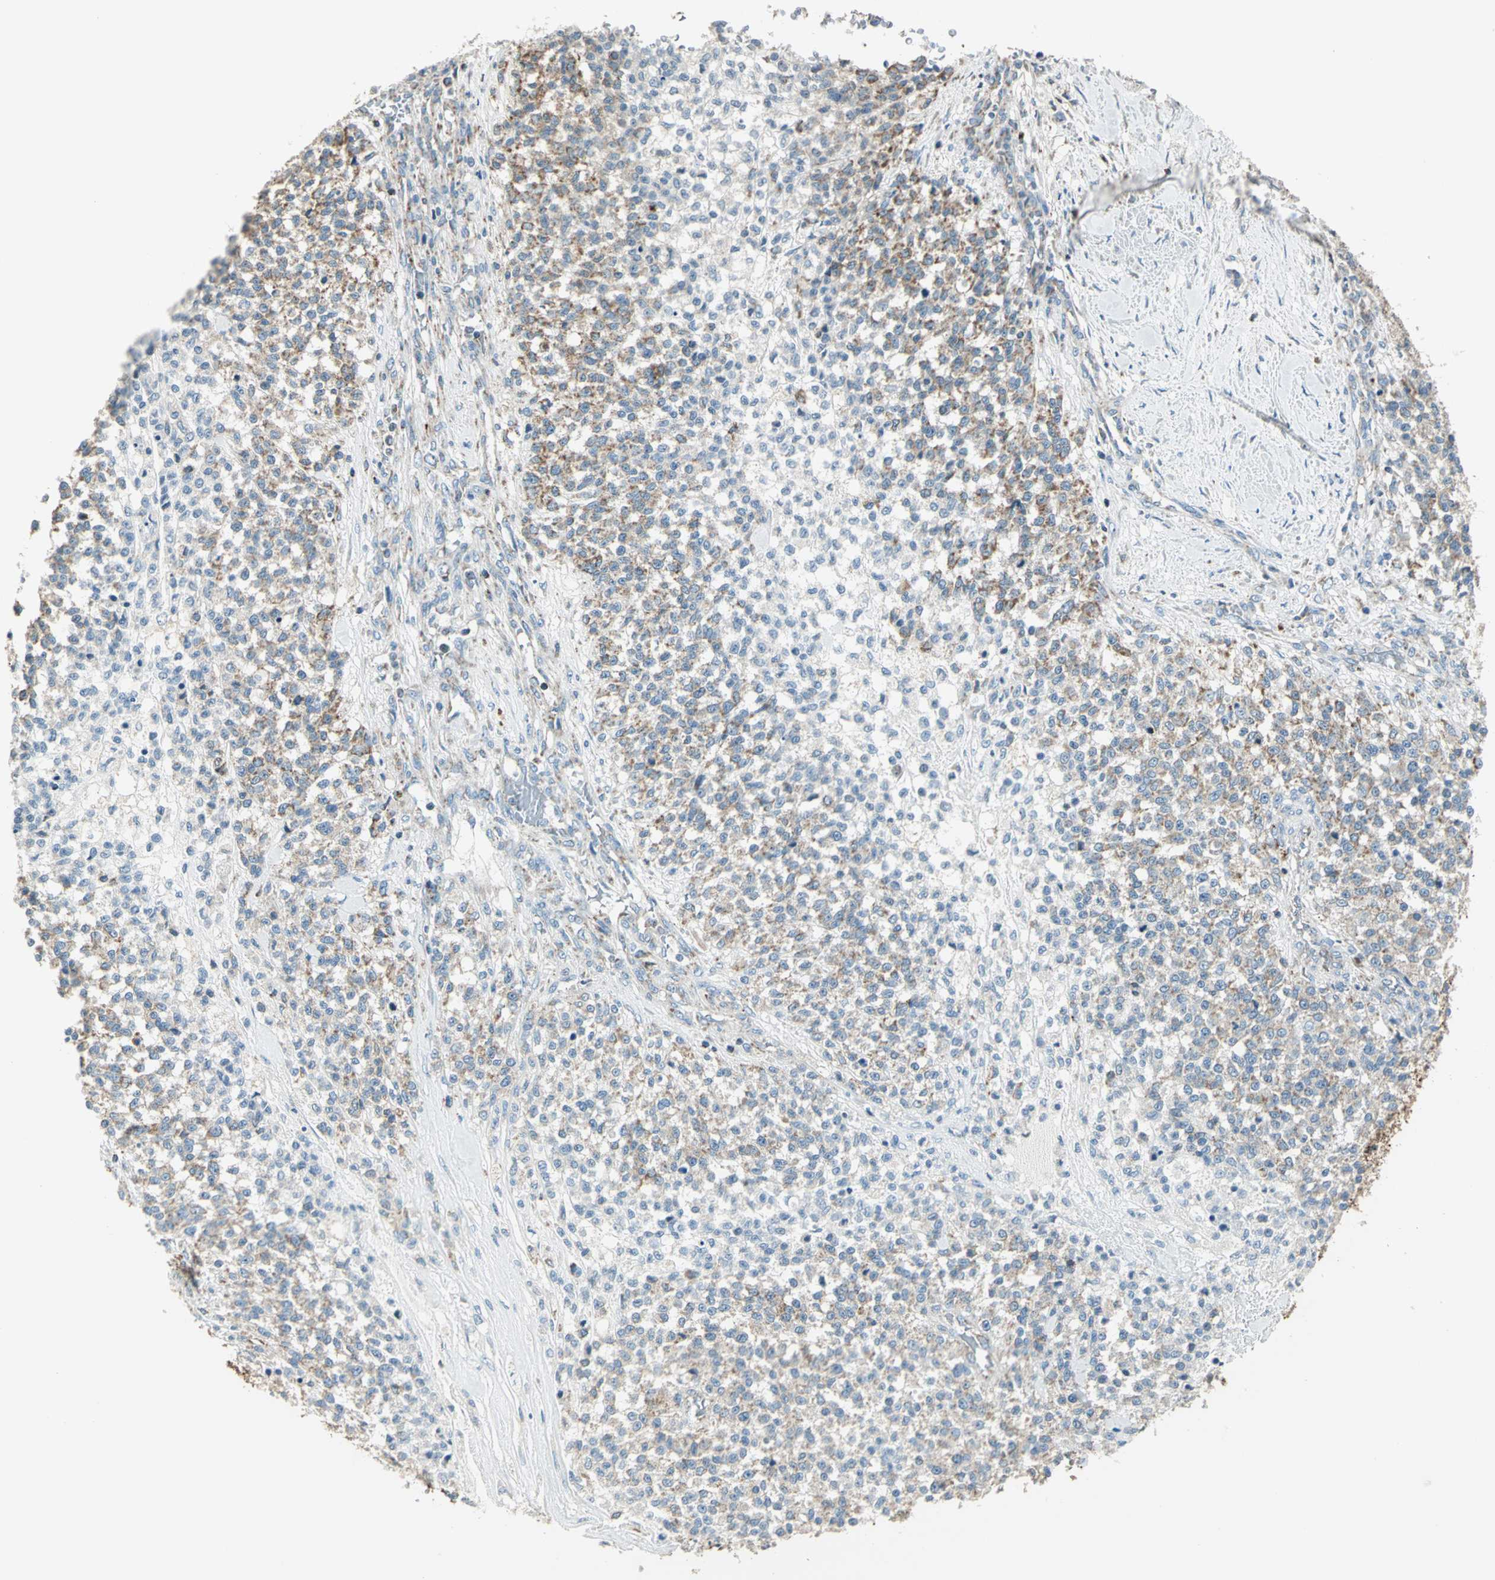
{"staining": {"intensity": "moderate", "quantity": "25%-75%", "location": "cytoplasmic/membranous"}, "tissue": "testis cancer", "cell_type": "Tumor cells", "image_type": "cancer", "snomed": [{"axis": "morphology", "description": "Seminoma, NOS"}, {"axis": "topography", "description": "Testis"}], "caption": "The immunohistochemical stain labels moderate cytoplasmic/membranous expression in tumor cells of testis cancer (seminoma) tissue.", "gene": "ACADM", "patient": {"sex": "male", "age": 59}}